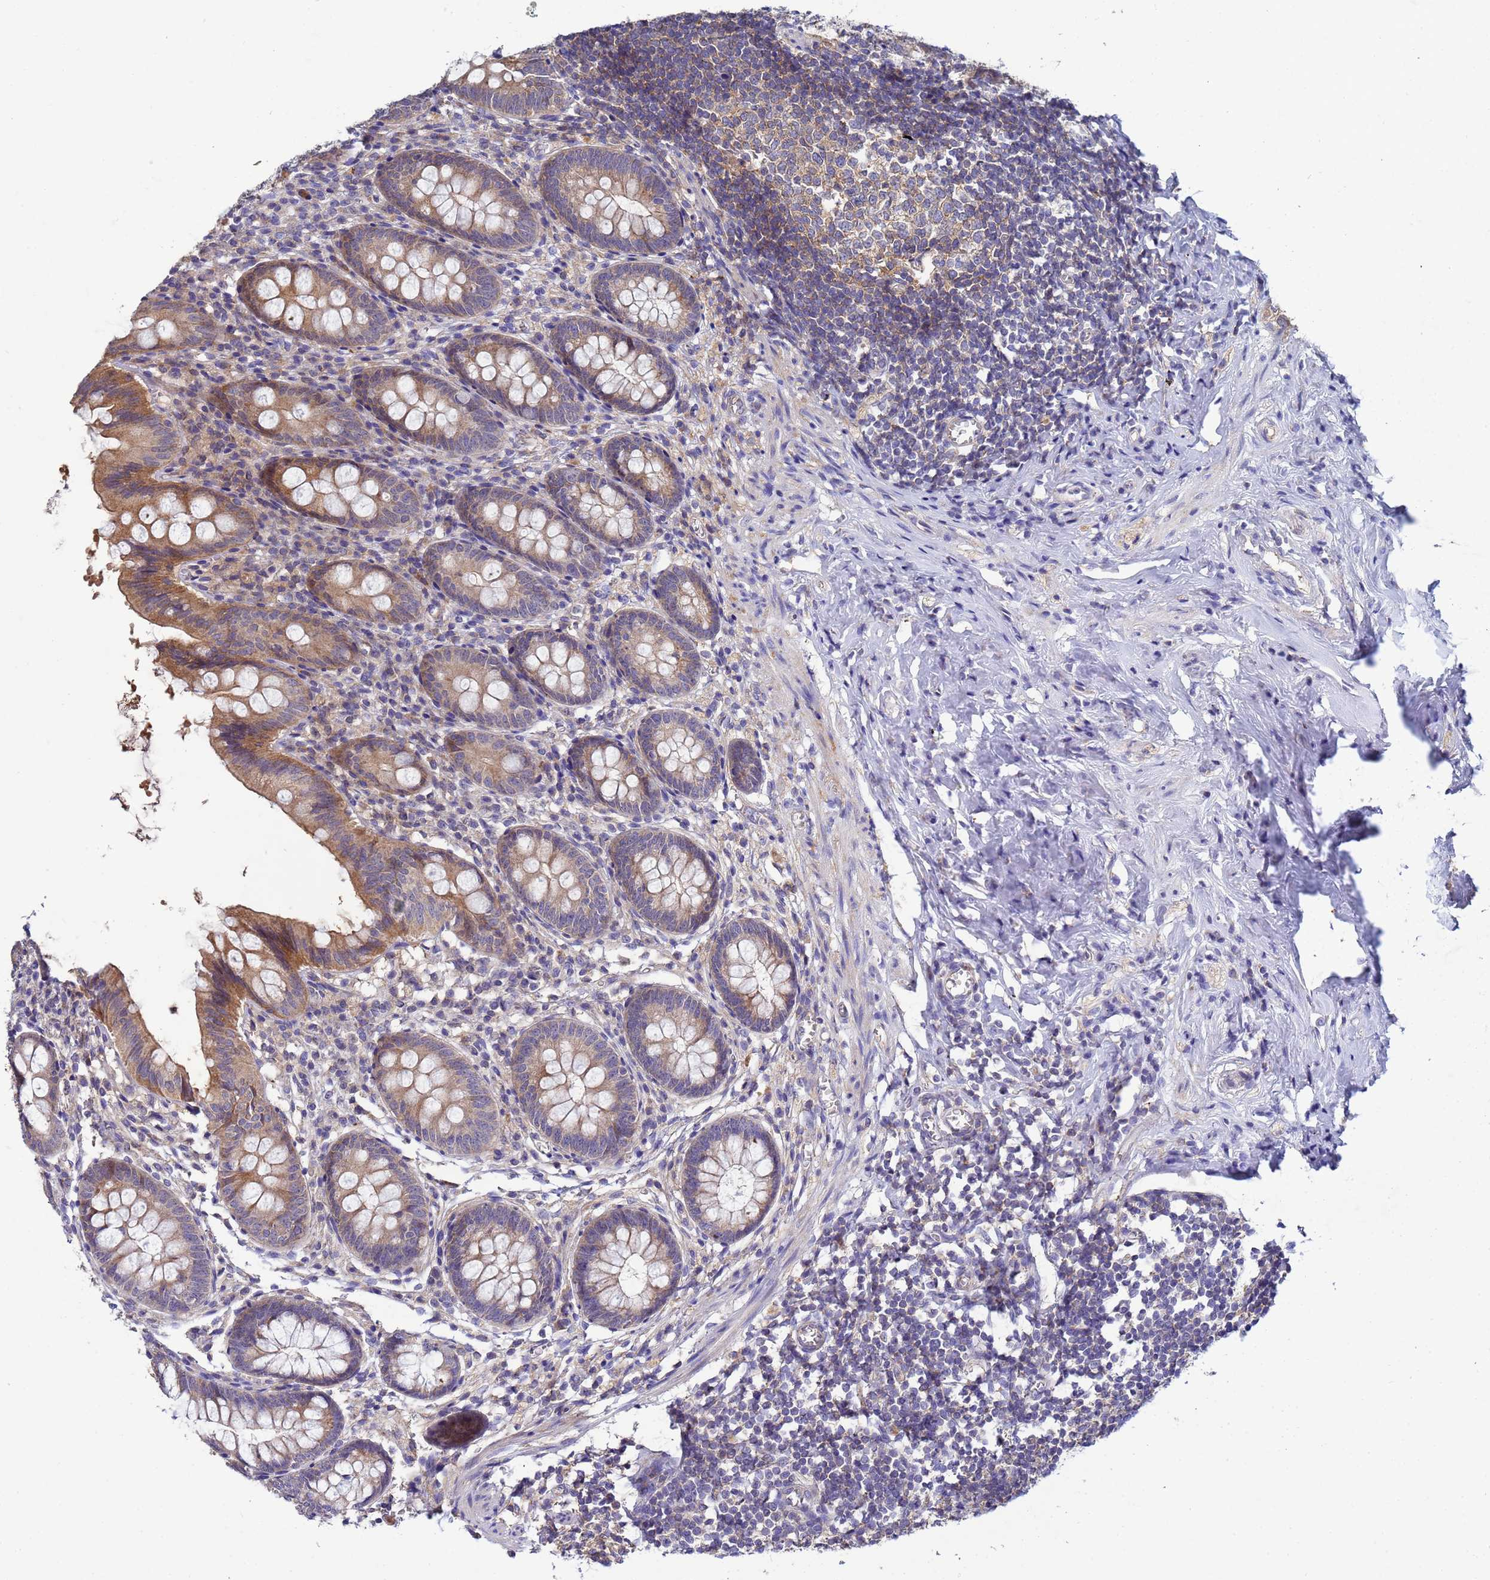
{"staining": {"intensity": "moderate", "quantity": ">75%", "location": "cytoplasmic/membranous"}, "tissue": "appendix", "cell_type": "Glandular cells", "image_type": "normal", "snomed": [{"axis": "morphology", "description": "Normal tissue, NOS"}, {"axis": "topography", "description": "Appendix"}], "caption": "Immunohistochemical staining of benign human appendix demonstrates medium levels of moderate cytoplasmic/membranous expression in approximately >75% of glandular cells.", "gene": "CDC34", "patient": {"sex": "female", "age": 51}}